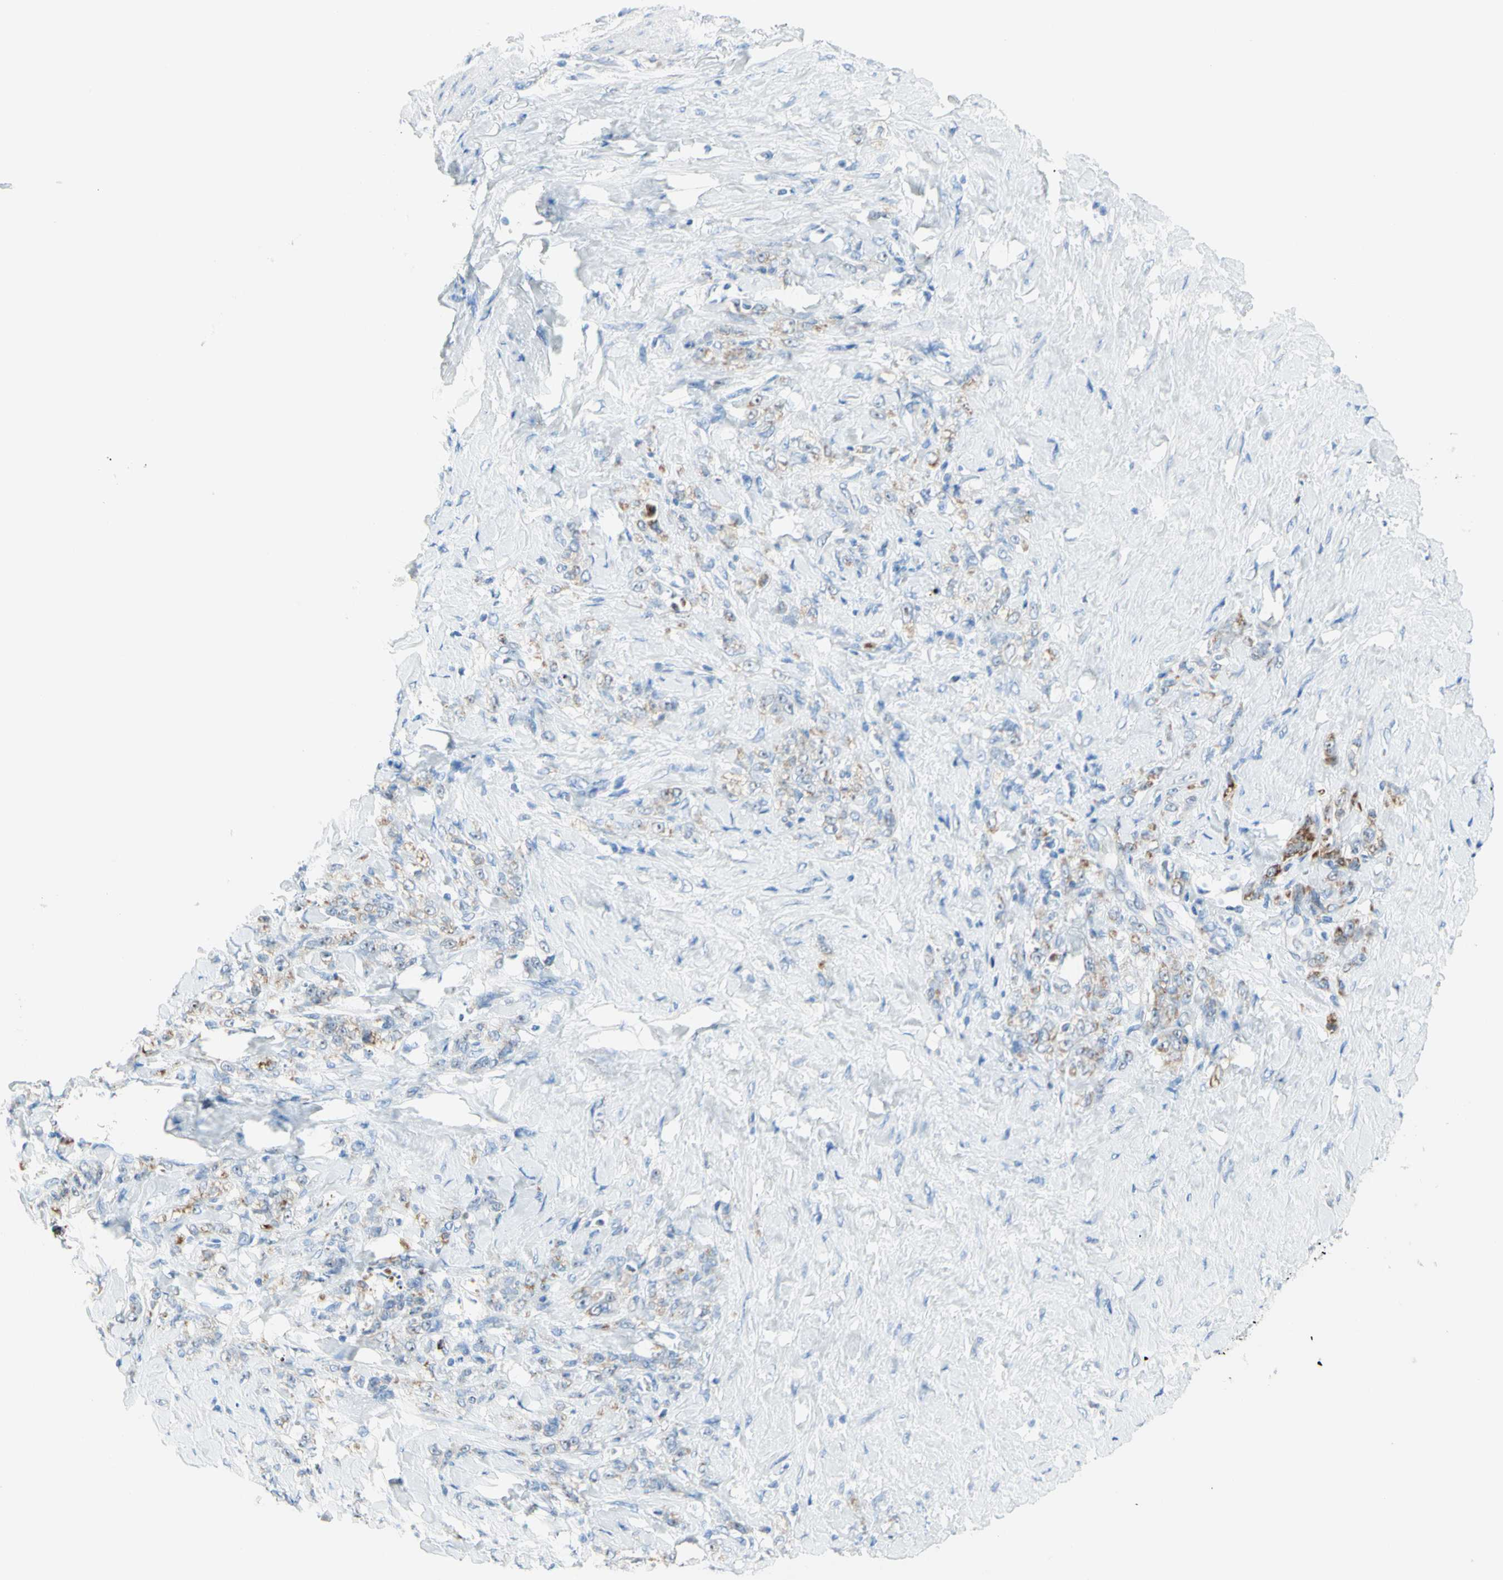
{"staining": {"intensity": "weak", "quantity": "25%-75%", "location": "cytoplasmic/membranous"}, "tissue": "stomach cancer", "cell_type": "Tumor cells", "image_type": "cancer", "snomed": [{"axis": "morphology", "description": "Adenocarcinoma, NOS"}, {"axis": "topography", "description": "Stomach"}], "caption": "Adenocarcinoma (stomach) stained with a brown dye demonstrates weak cytoplasmic/membranous positive expression in approximately 25%-75% of tumor cells.", "gene": "CYSLTR1", "patient": {"sex": "male", "age": 82}}